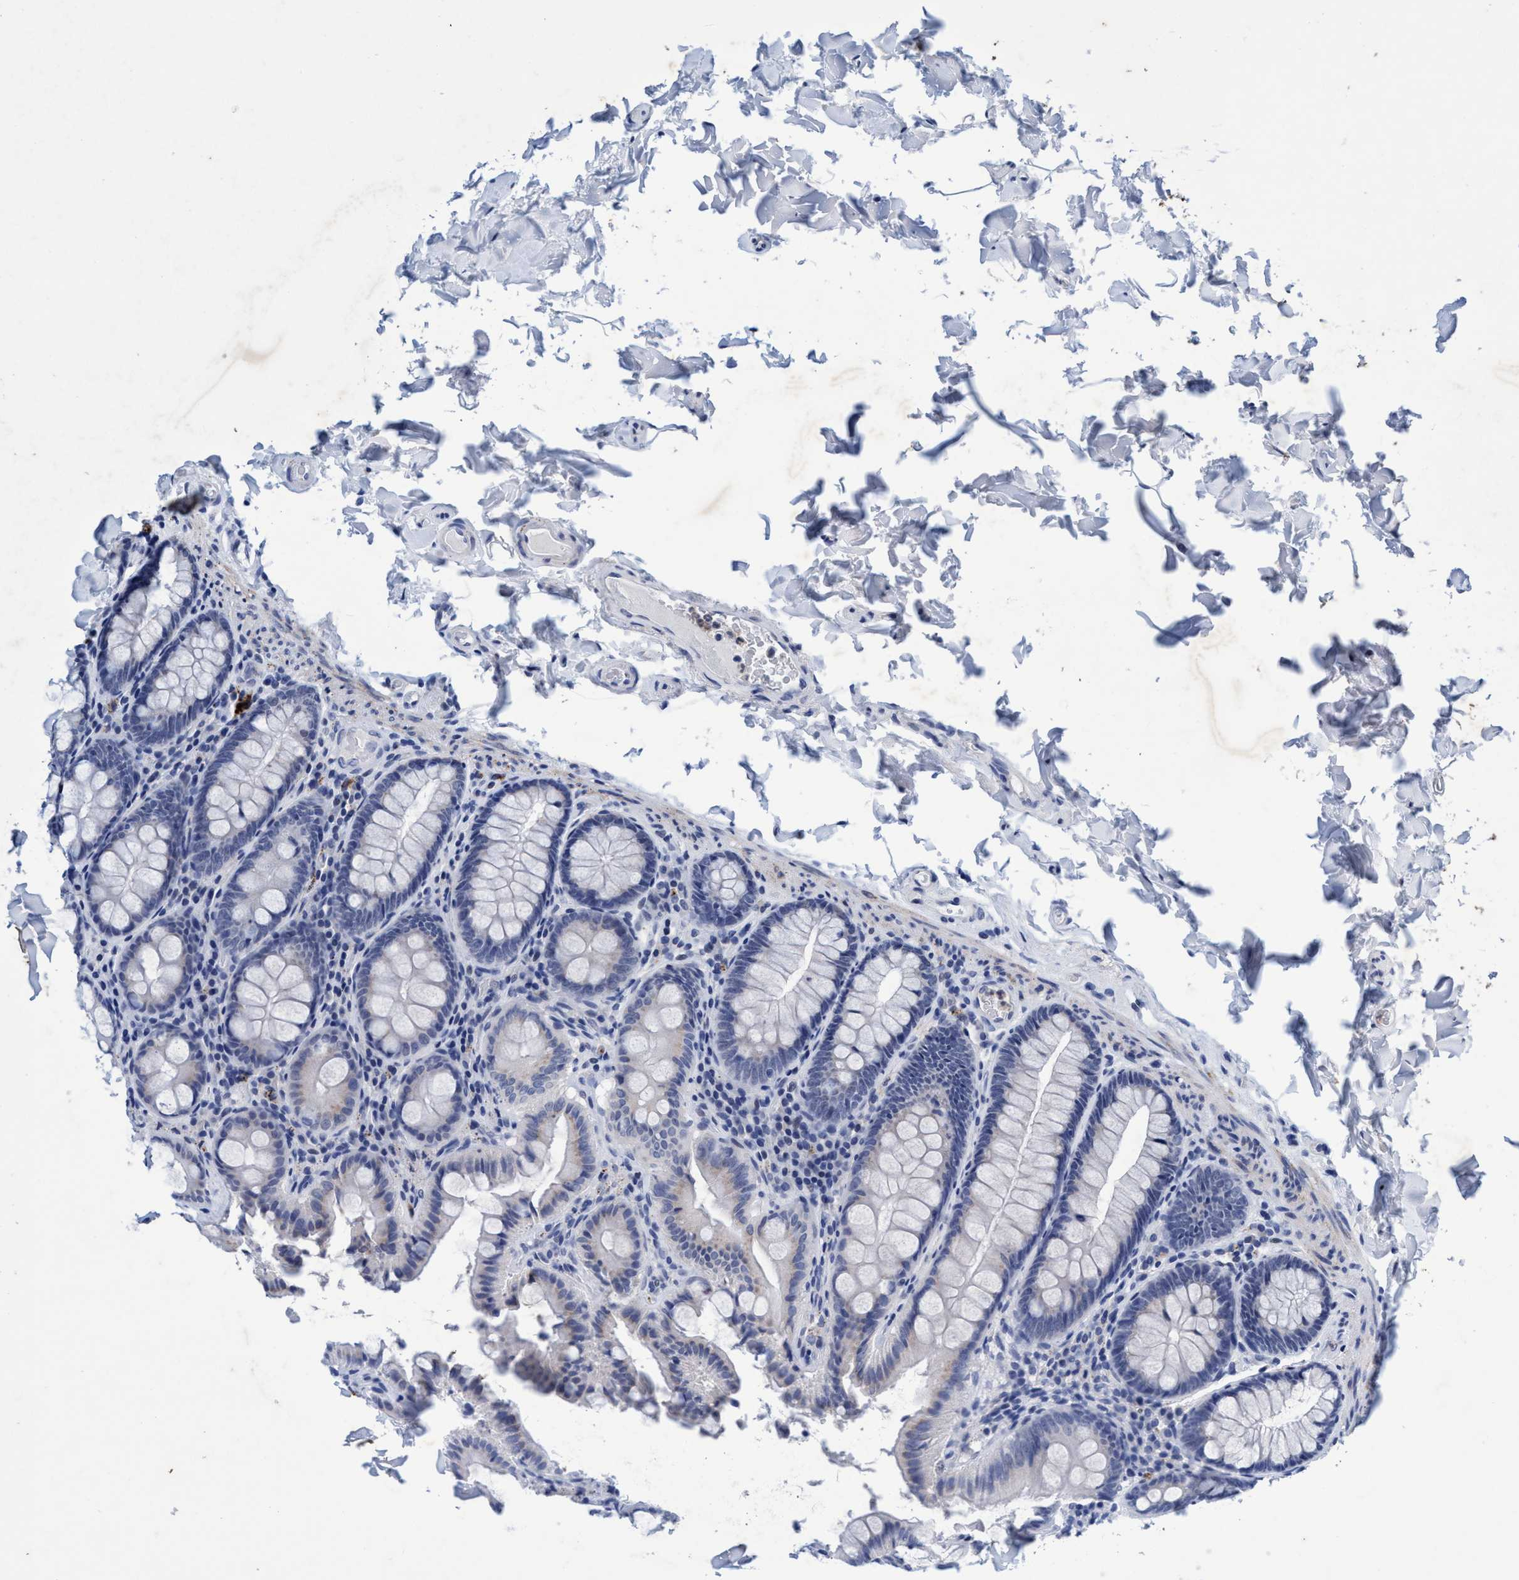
{"staining": {"intensity": "negative", "quantity": "none", "location": "none"}, "tissue": "colon", "cell_type": "Endothelial cells", "image_type": "normal", "snomed": [{"axis": "morphology", "description": "Normal tissue, NOS"}, {"axis": "topography", "description": "Colon"}], "caption": "Histopathology image shows no protein positivity in endothelial cells of normal colon.", "gene": "GRB14", "patient": {"sex": "female", "age": 61}}